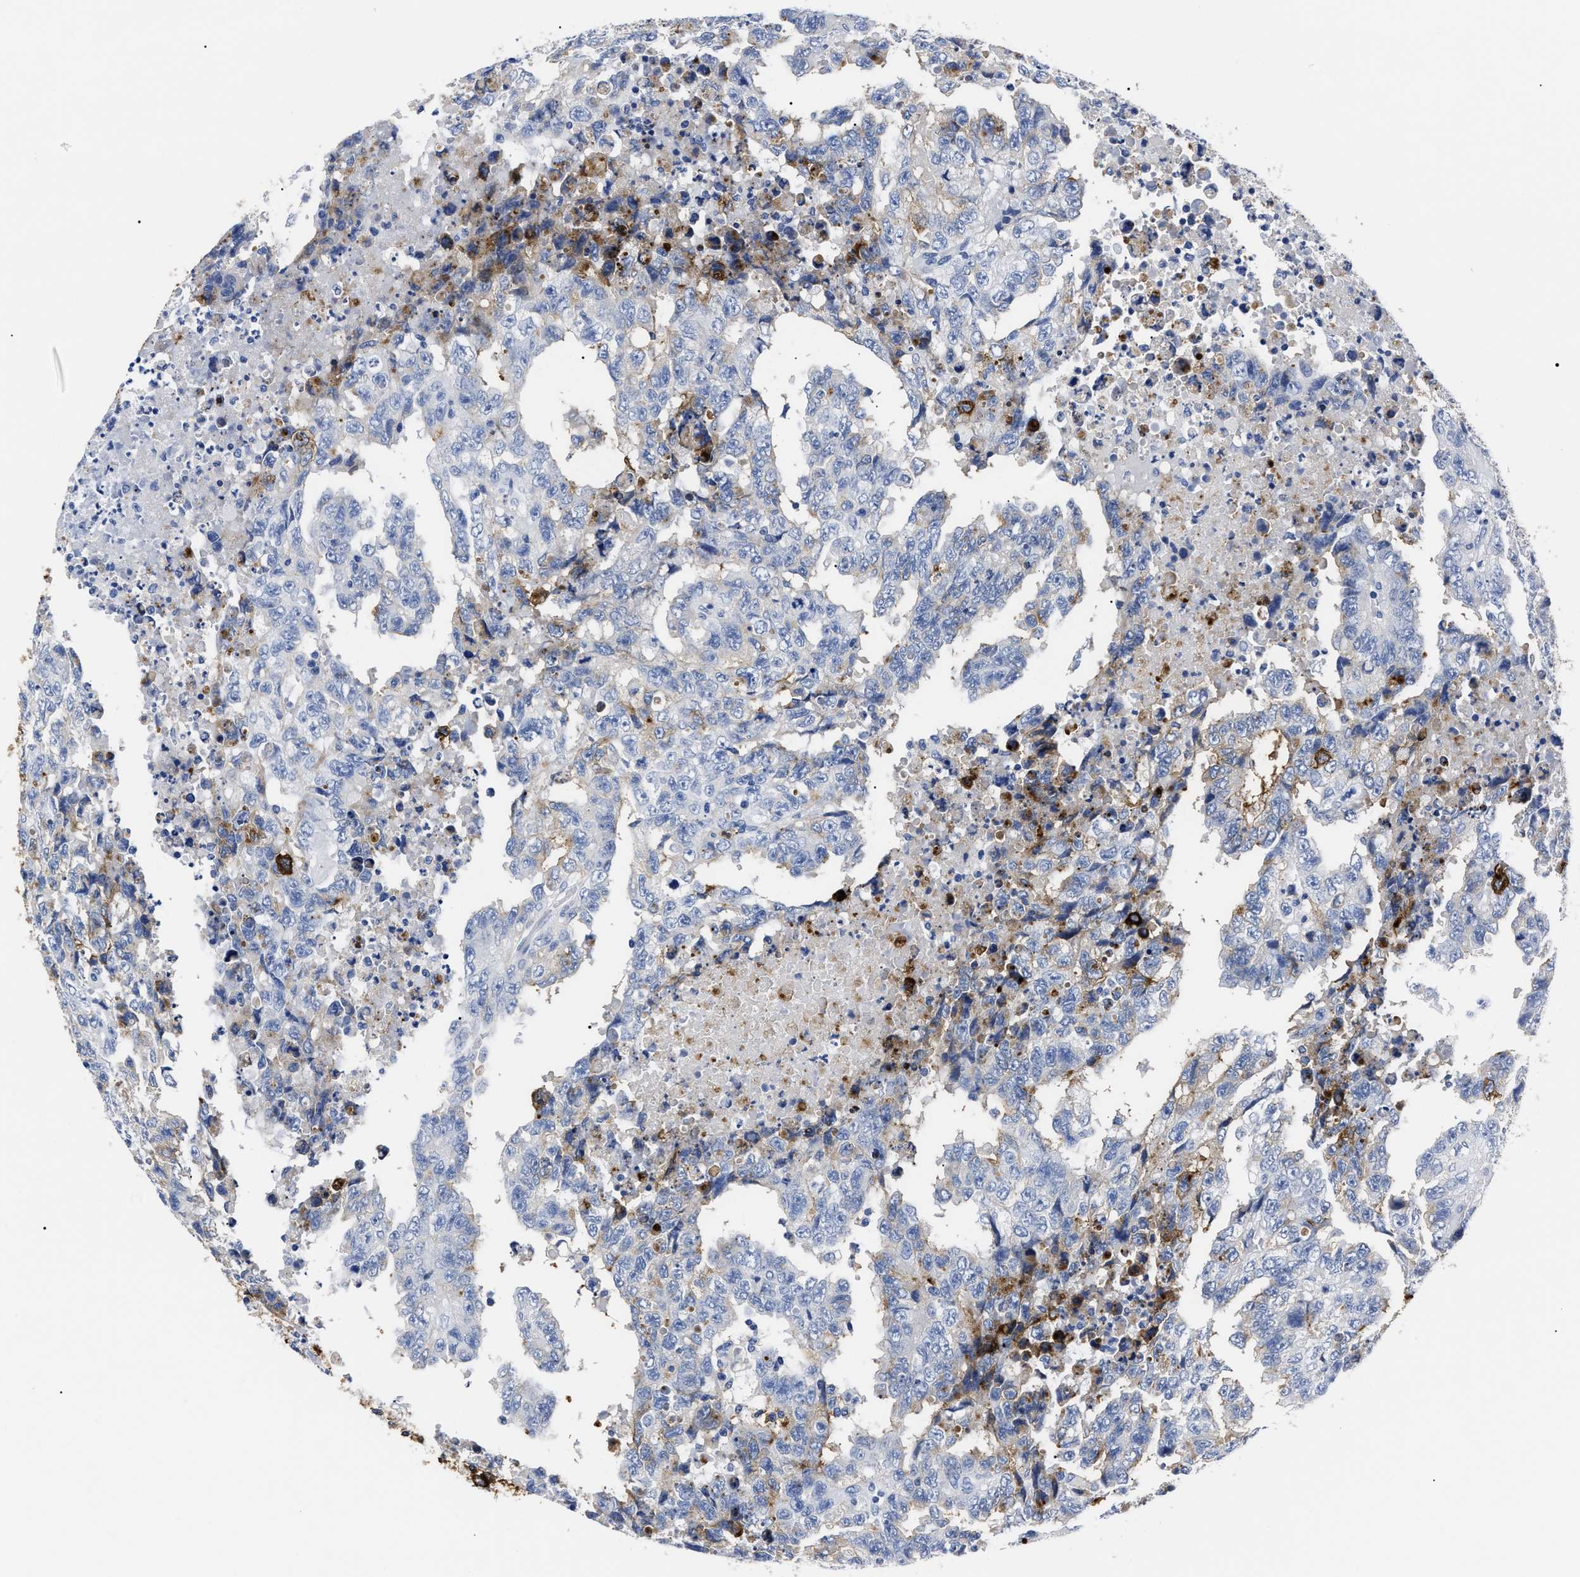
{"staining": {"intensity": "moderate", "quantity": "<25%", "location": "cytoplasmic/membranous"}, "tissue": "testis cancer", "cell_type": "Tumor cells", "image_type": "cancer", "snomed": [{"axis": "morphology", "description": "Necrosis, NOS"}, {"axis": "morphology", "description": "Carcinoma, Embryonal, NOS"}, {"axis": "topography", "description": "Testis"}], "caption": "Protein expression analysis of human testis embryonal carcinoma reveals moderate cytoplasmic/membranous expression in about <25% of tumor cells. (DAB (3,3'-diaminobenzidine) IHC, brown staining for protein, blue staining for nuclei).", "gene": "ALPG", "patient": {"sex": "male", "age": 19}}